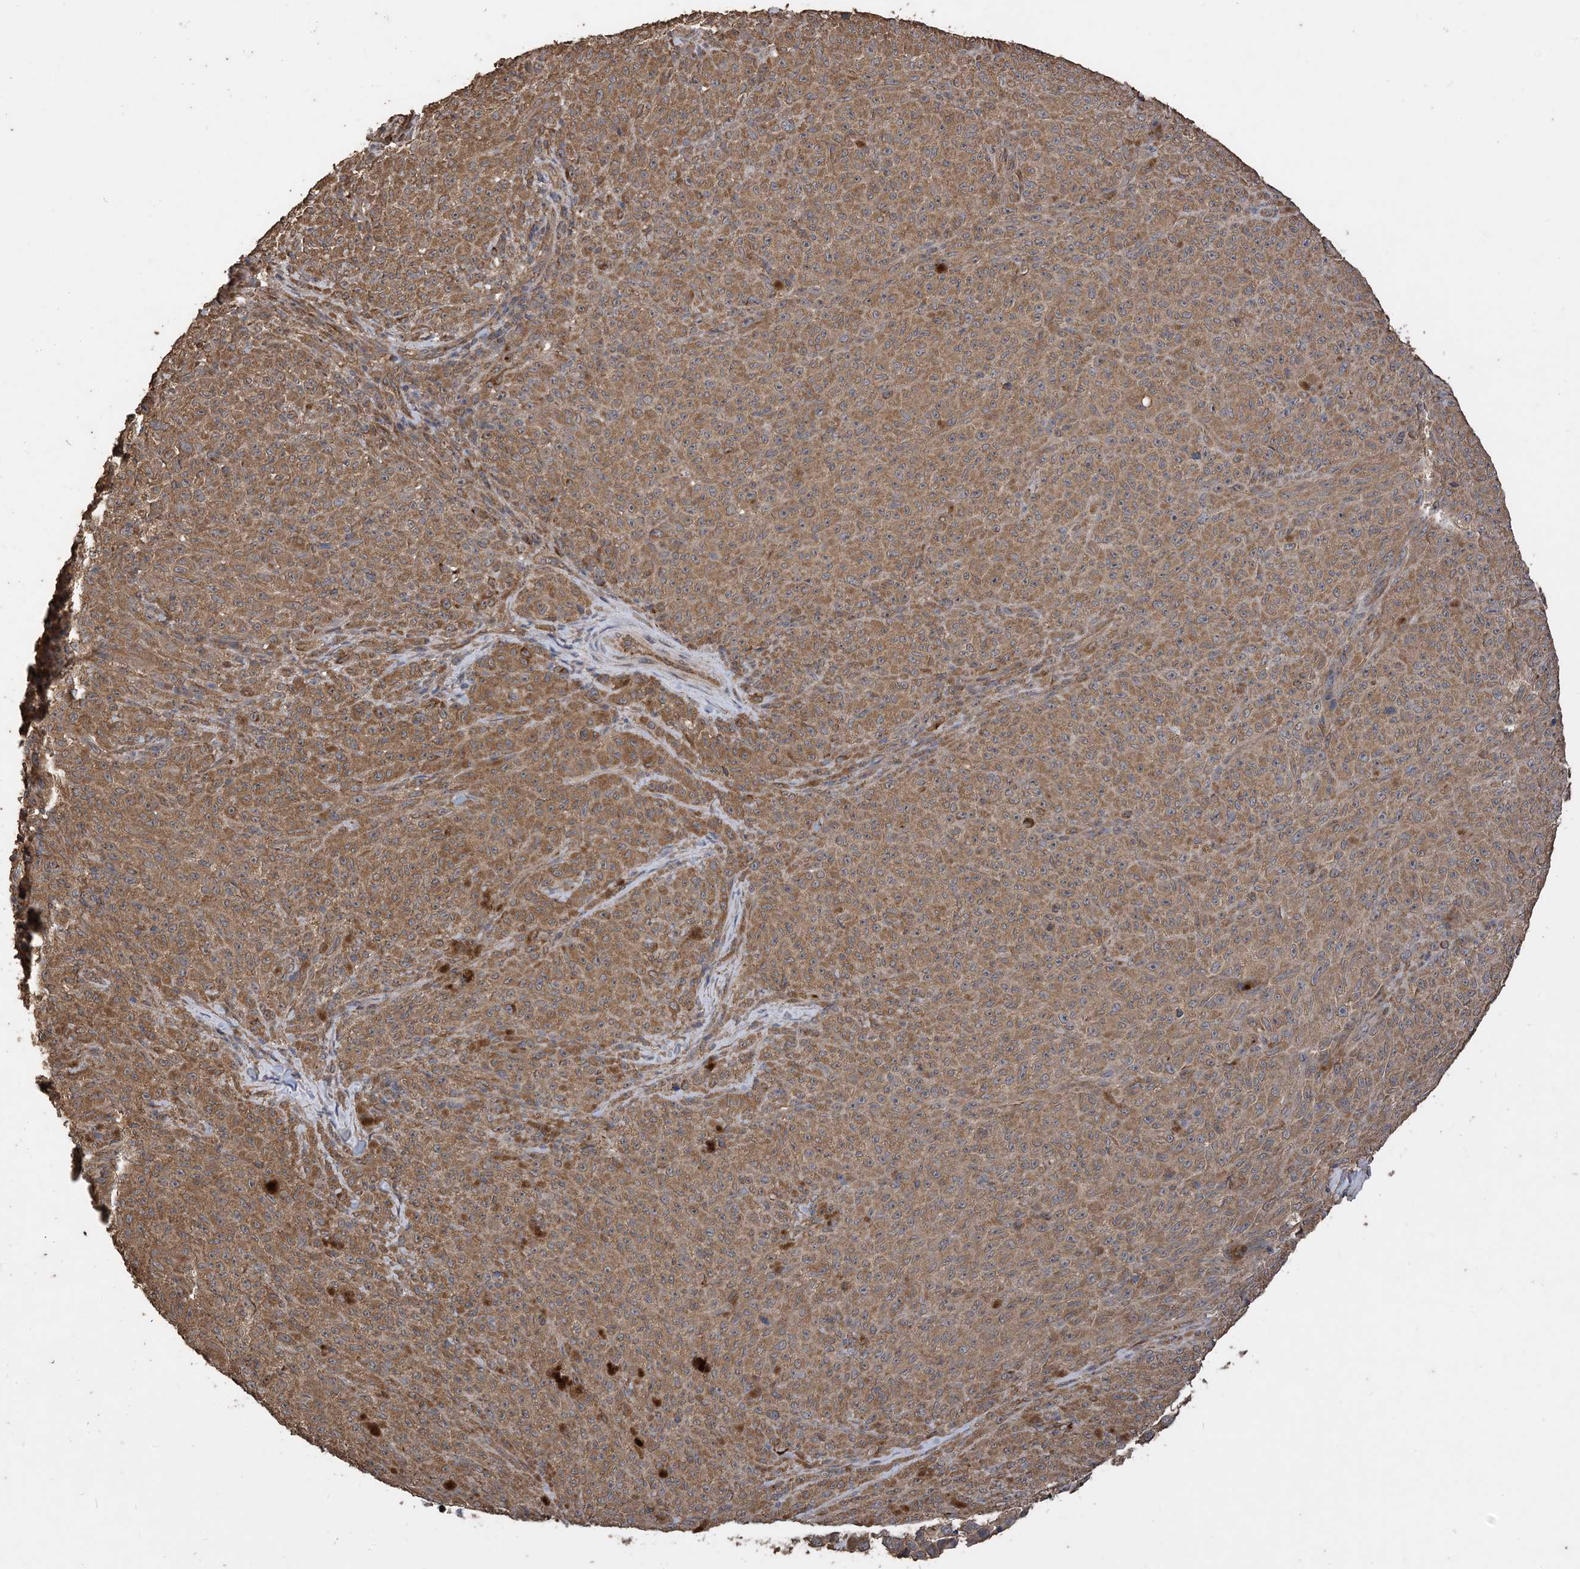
{"staining": {"intensity": "moderate", "quantity": ">75%", "location": "cytoplasmic/membranous"}, "tissue": "melanoma", "cell_type": "Tumor cells", "image_type": "cancer", "snomed": [{"axis": "morphology", "description": "Malignant melanoma, NOS"}, {"axis": "topography", "description": "Skin"}], "caption": "Malignant melanoma stained for a protein (brown) demonstrates moderate cytoplasmic/membranous positive positivity in approximately >75% of tumor cells.", "gene": "ZKSCAN5", "patient": {"sex": "female", "age": 82}}